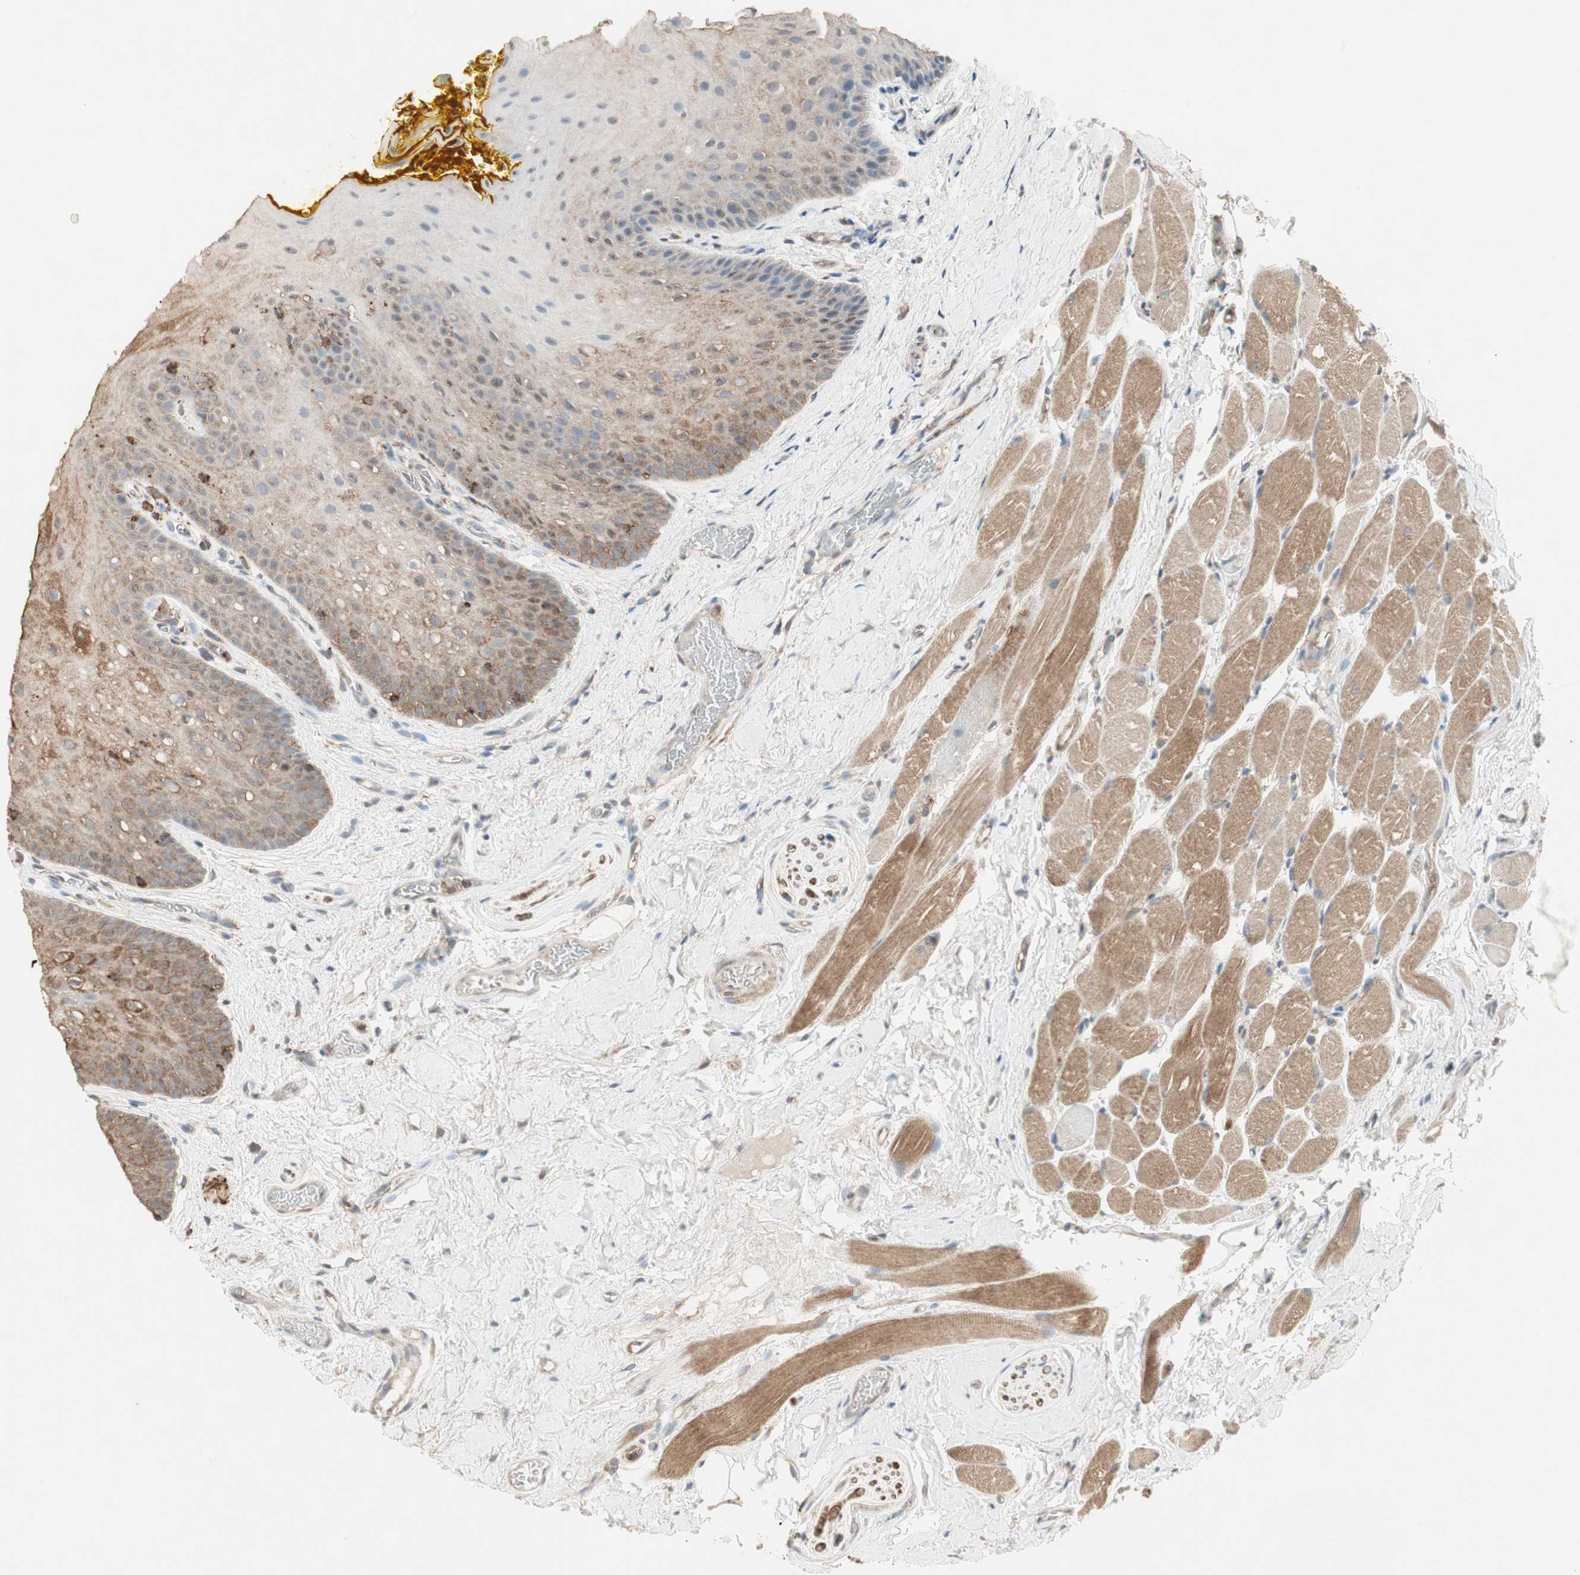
{"staining": {"intensity": "moderate", "quantity": "<25%", "location": "cytoplasmic/membranous,nuclear"}, "tissue": "oral mucosa", "cell_type": "Squamous epithelial cells", "image_type": "normal", "snomed": [{"axis": "morphology", "description": "Normal tissue, NOS"}, {"axis": "topography", "description": "Oral tissue"}], "caption": "IHC micrograph of benign oral mucosa: oral mucosa stained using immunohistochemistry (IHC) reveals low levels of moderate protein expression localized specifically in the cytoplasmic/membranous,nuclear of squamous epithelial cells, appearing as a cytoplasmic/membranous,nuclear brown color.", "gene": "MMP3", "patient": {"sex": "male", "age": 54}}